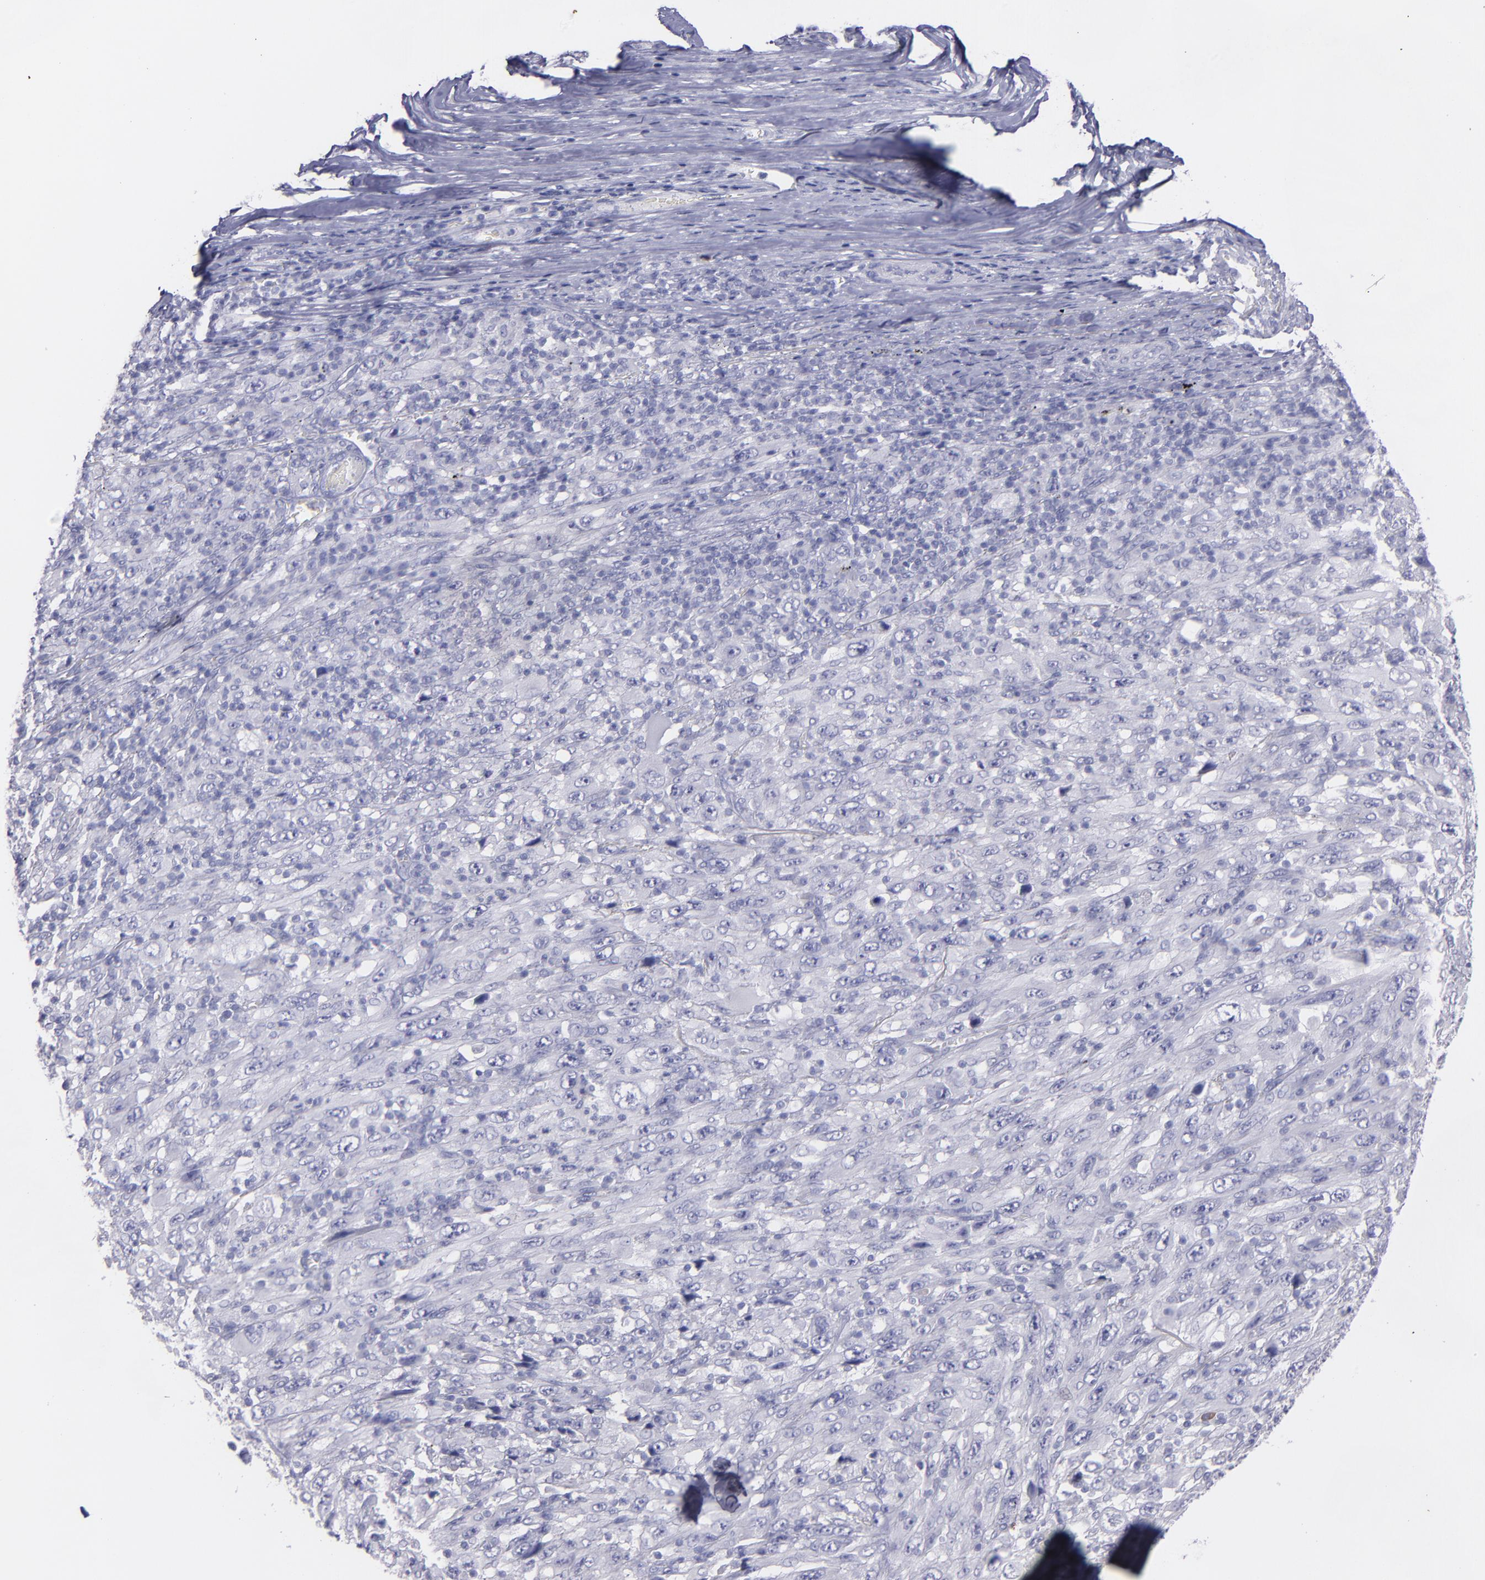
{"staining": {"intensity": "negative", "quantity": "none", "location": "none"}, "tissue": "melanoma", "cell_type": "Tumor cells", "image_type": "cancer", "snomed": [{"axis": "morphology", "description": "Malignant melanoma, Metastatic site"}, {"axis": "topography", "description": "Skin"}], "caption": "This is an immunohistochemistry photomicrograph of human malignant melanoma (metastatic site). There is no expression in tumor cells.", "gene": "SNAP25", "patient": {"sex": "female", "age": 56}}